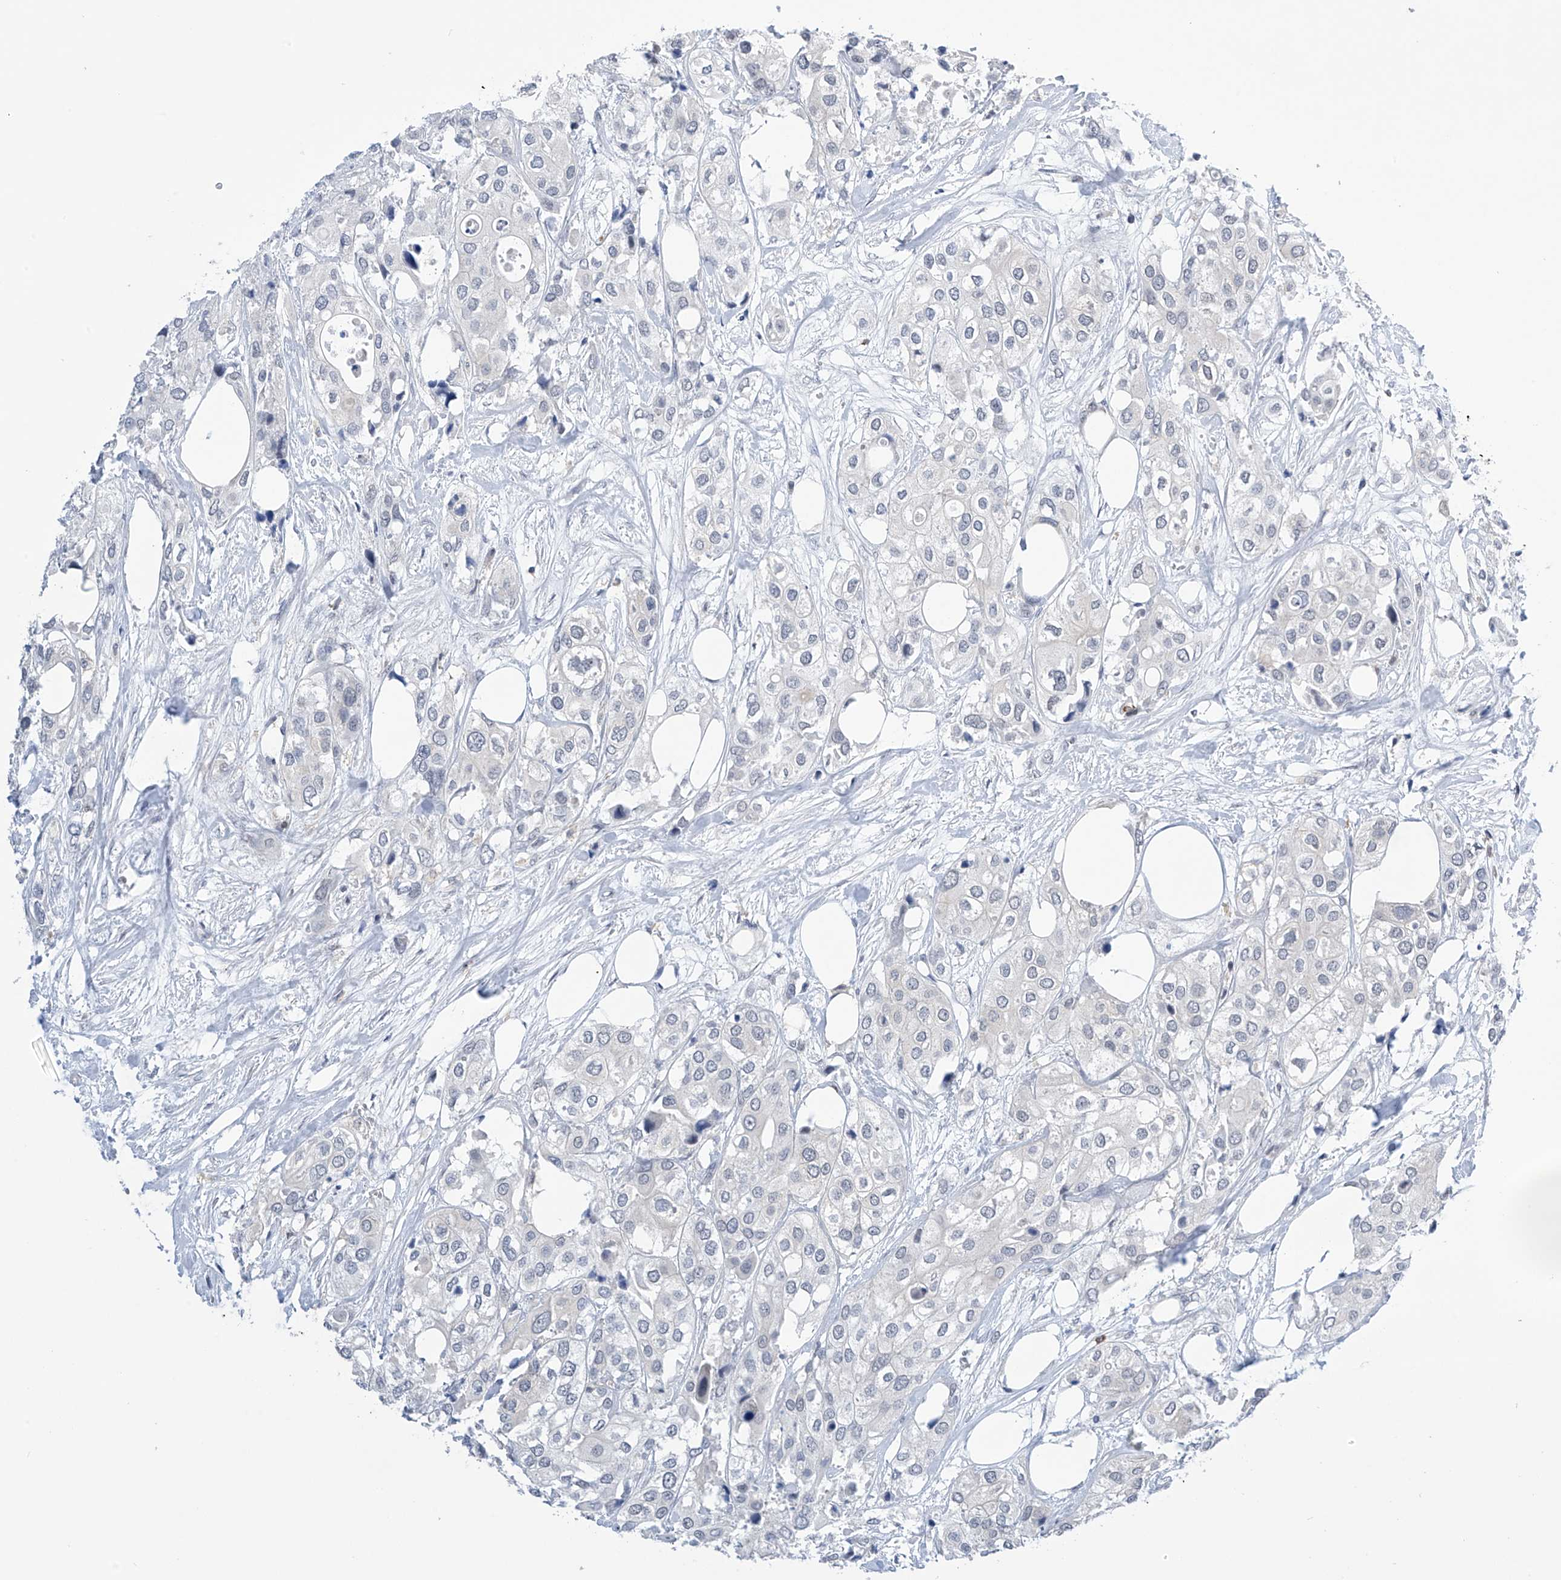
{"staining": {"intensity": "negative", "quantity": "none", "location": "none"}, "tissue": "urothelial cancer", "cell_type": "Tumor cells", "image_type": "cancer", "snomed": [{"axis": "morphology", "description": "Urothelial carcinoma, High grade"}, {"axis": "topography", "description": "Urinary bladder"}], "caption": "IHC histopathology image of neoplastic tissue: urothelial carcinoma (high-grade) stained with DAB shows no significant protein expression in tumor cells.", "gene": "MSL3", "patient": {"sex": "male", "age": 64}}